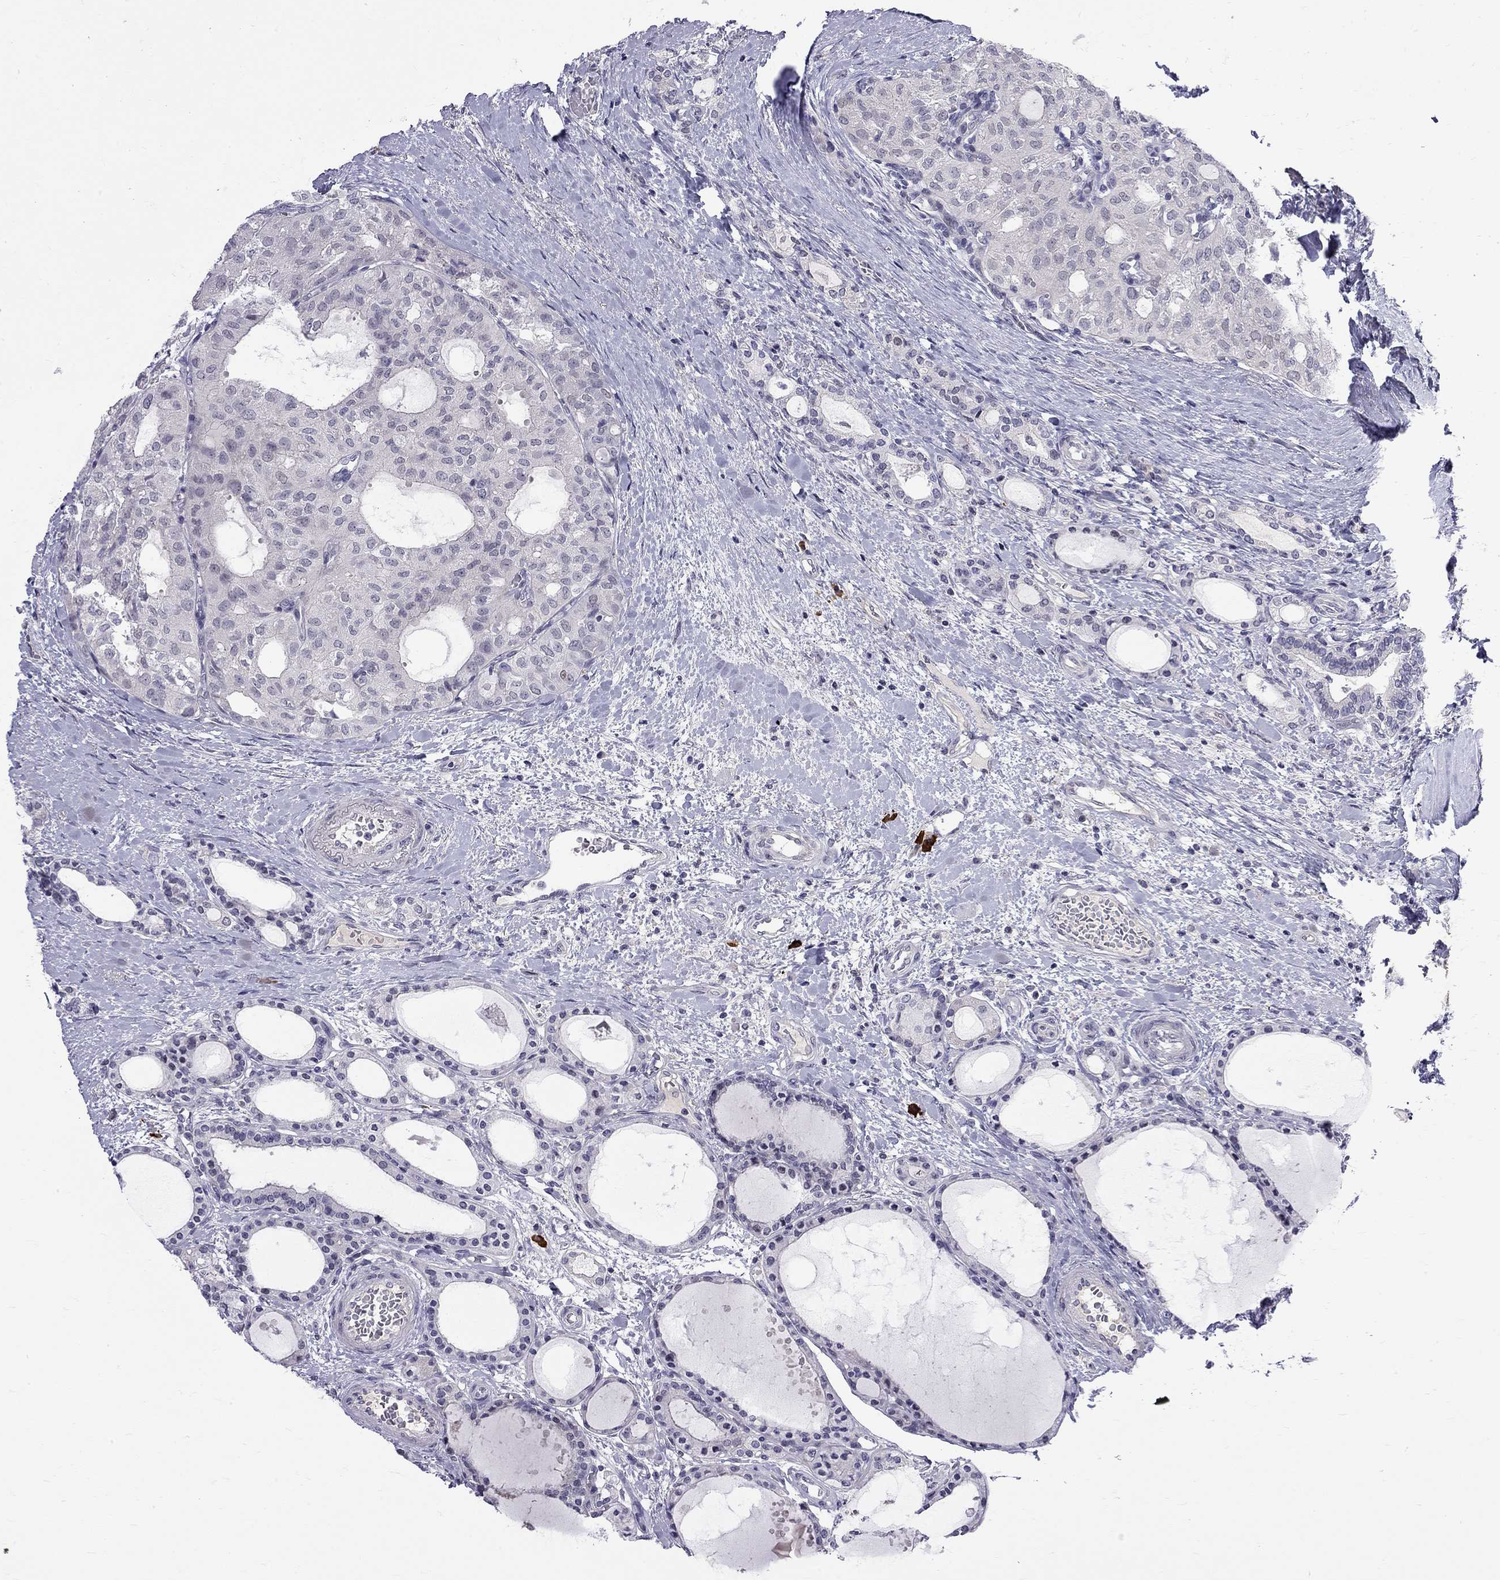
{"staining": {"intensity": "negative", "quantity": "none", "location": "none"}, "tissue": "thyroid cancer", "cell_type": "Tumor cells", "image_type": "cancer", "snomed": [{"axis": "morphology", "description": "Follicular adenoma carcinoma, NOS"}, {"axis": "topography", "description": "Thyroid gland"}], "caption": "A histopathology image of follicular adenoma carcinoma (thyroid) stained for a protein shows no brown staining in tumor cells. (IHC, brightfield microscopy, high magnification).", "gene": "RTL9", "patient": {"sex": "male", "age": 75}}